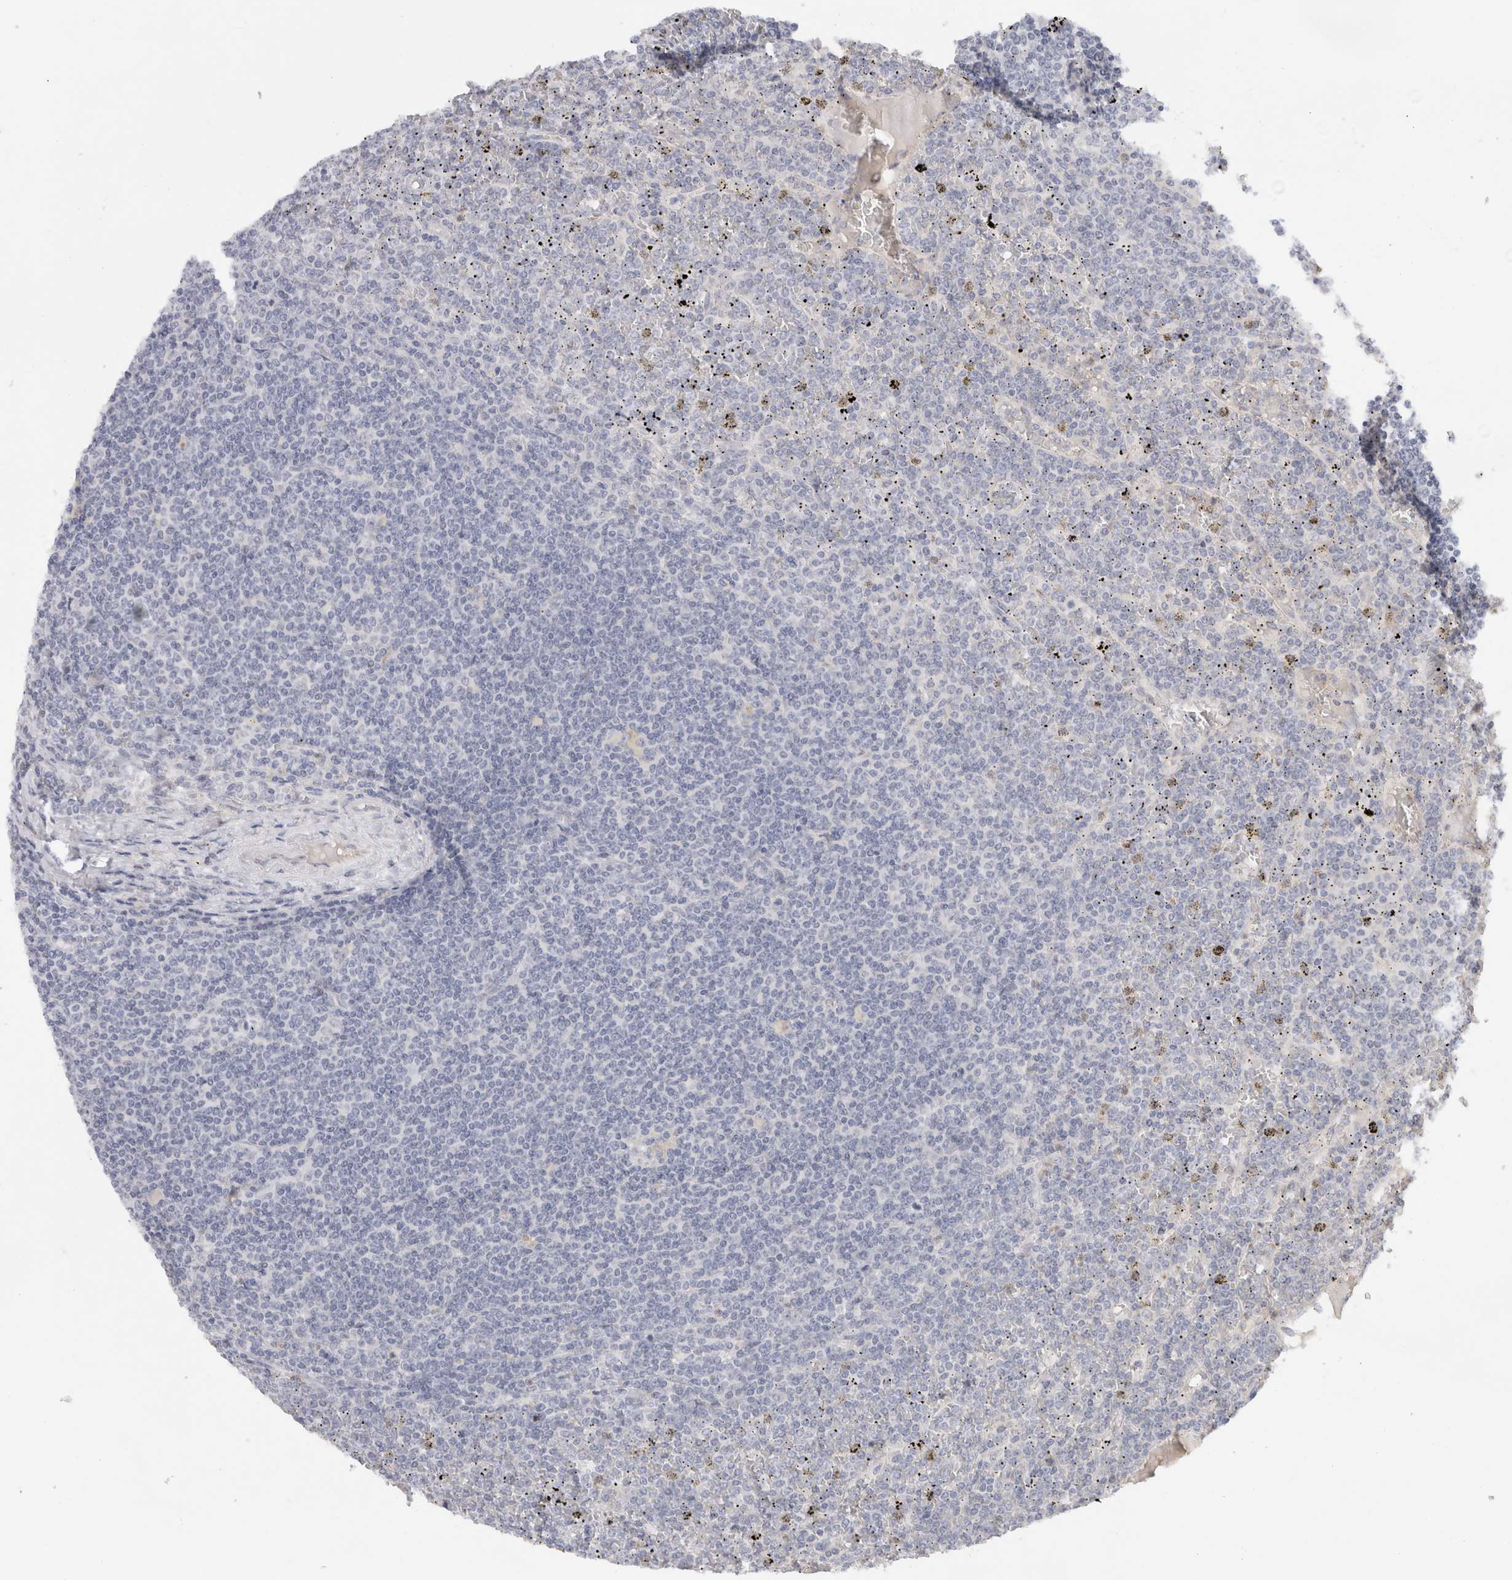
{"staining": {"intensity": "negative", "quantity": "none", "location": "none"}, "tissue": "lymphoma", "cell_type": "Tumor cells", "image_type": "cancer", "snomed": [{"axis": "morphology", "description": "Malignant lymphoma, non-Hodgkin's type, Low grade"}, {"axis": "topography", "description": "Spleen"}], "caption": "There is no significant positivity in tumor cells of low-grade malignant lymphoma, non-Hodgkin's type.", "gene": "STK31", "patient": {"sex": "female", "age": 19}}